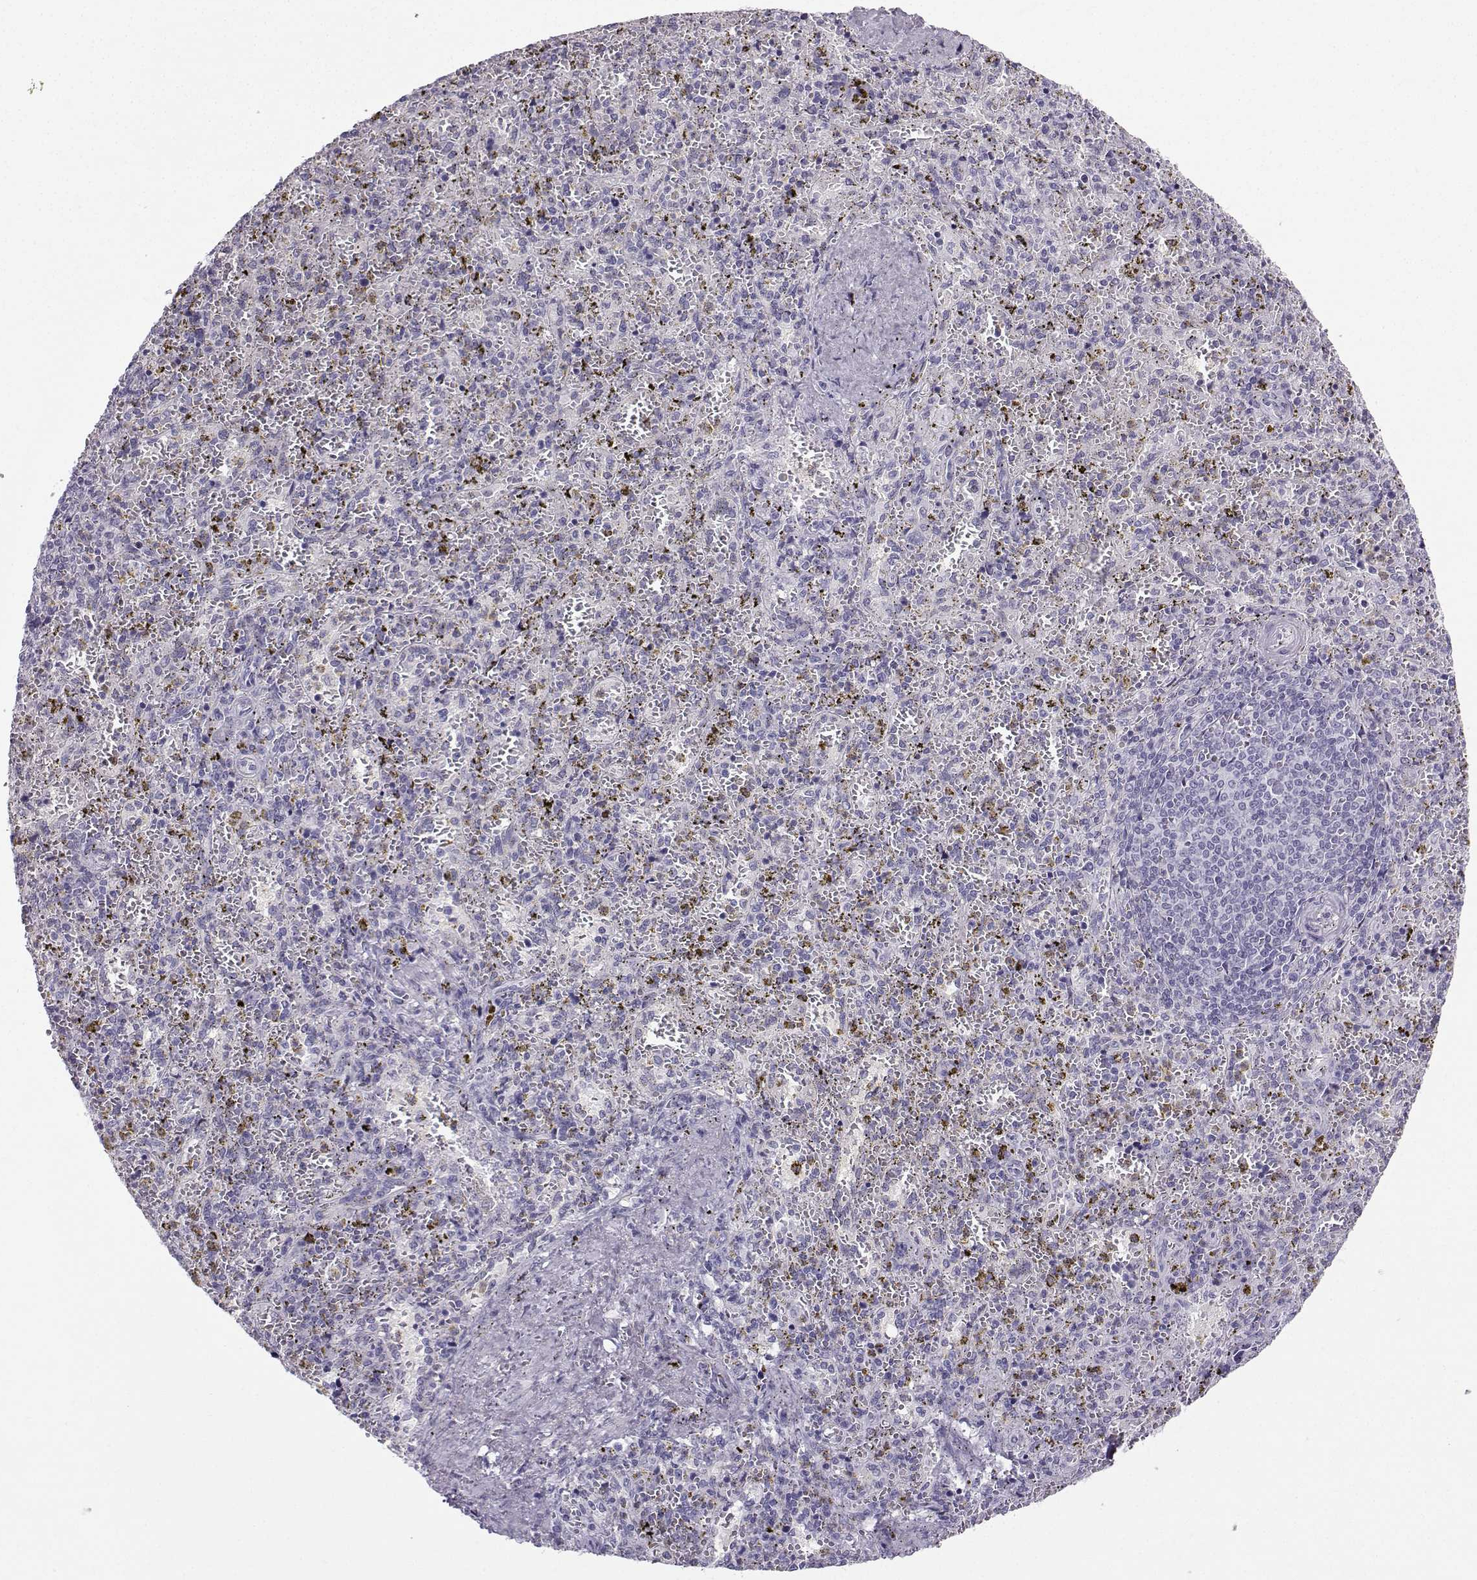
{"staining": {"intensity": "negative", "quantity": "none", "location": "none"}, "tissue": "spleen", "cell_type": "Cells in red pulp", "image_type": "normal", "snomed": [{"axis": "morphology", "description": "Normal tissue, NOS"}, {"axis": "topography", "description": "Spleen"}], "caption": "An immunohistochemistry image of unremarkable spleen is shown. There is no staining in cells in red pulp of spleen.", "gene": "ZBTB8B", "patient": {"sex": "female", "age": 50}}